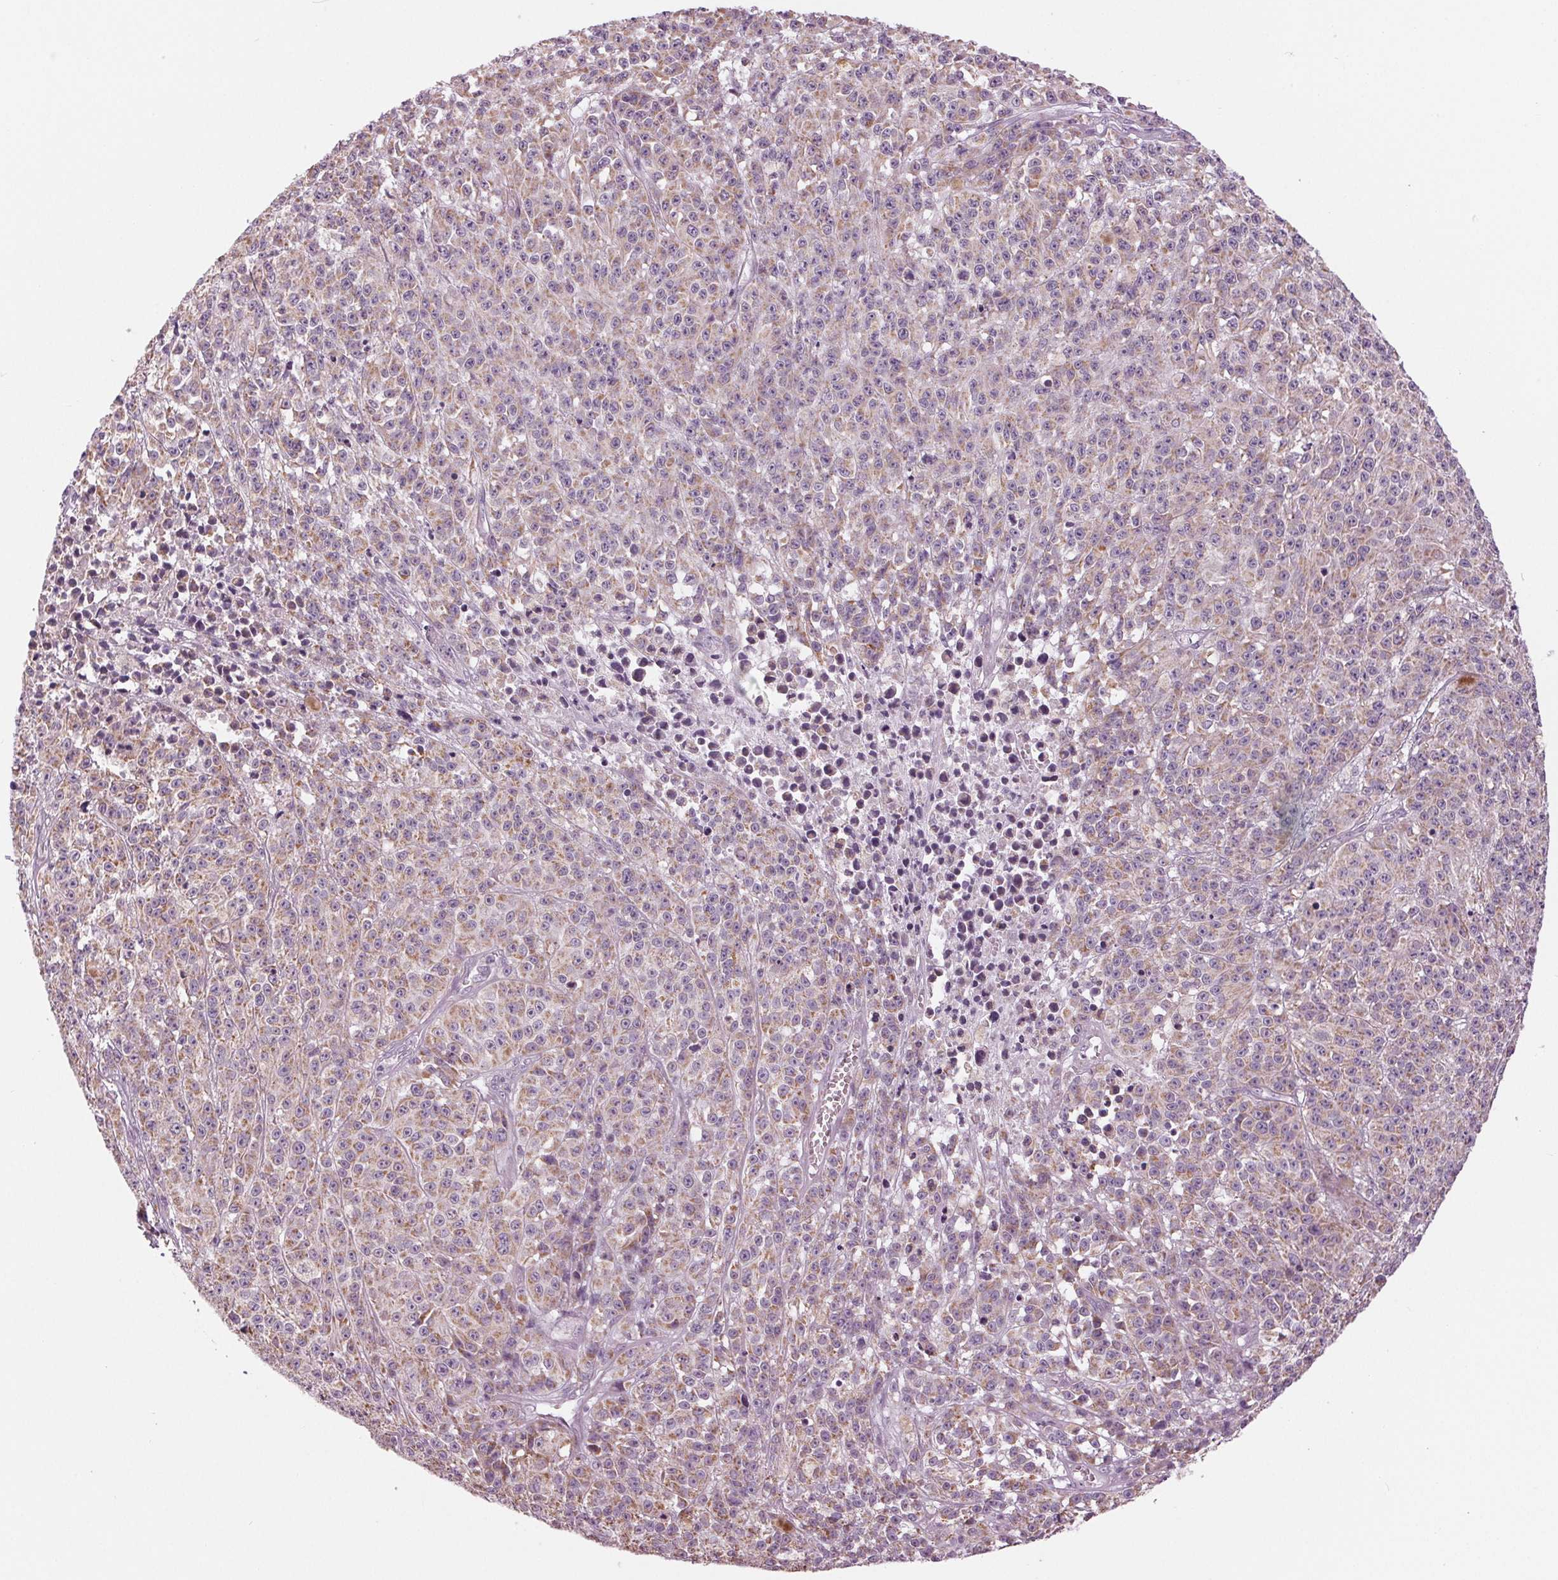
{"staining": {"intensity": "weak", "quantity": ">75%", "location": "cytoplasmic/membranous"}, "tissue": "melanoma", "cell_type": "Tumor cells", "image_type": "cancer", "snomed": [{"axis": "morphology", "description": "Malignant melanoma, NOS"}, {"axis": "topography", "description": "Skin"}], "caption": "A high-resolution histopathology image shows immunohistochemistry staining of melanoma, which demonstrates weak cytoplasmic/membranous positivity in about >75% of tumor cells. The protein of interest is shown in brown color, while the nuclei are stained blue.", "gene": "SAMD4A", "patient": {"sex": "female", "age": 58}}